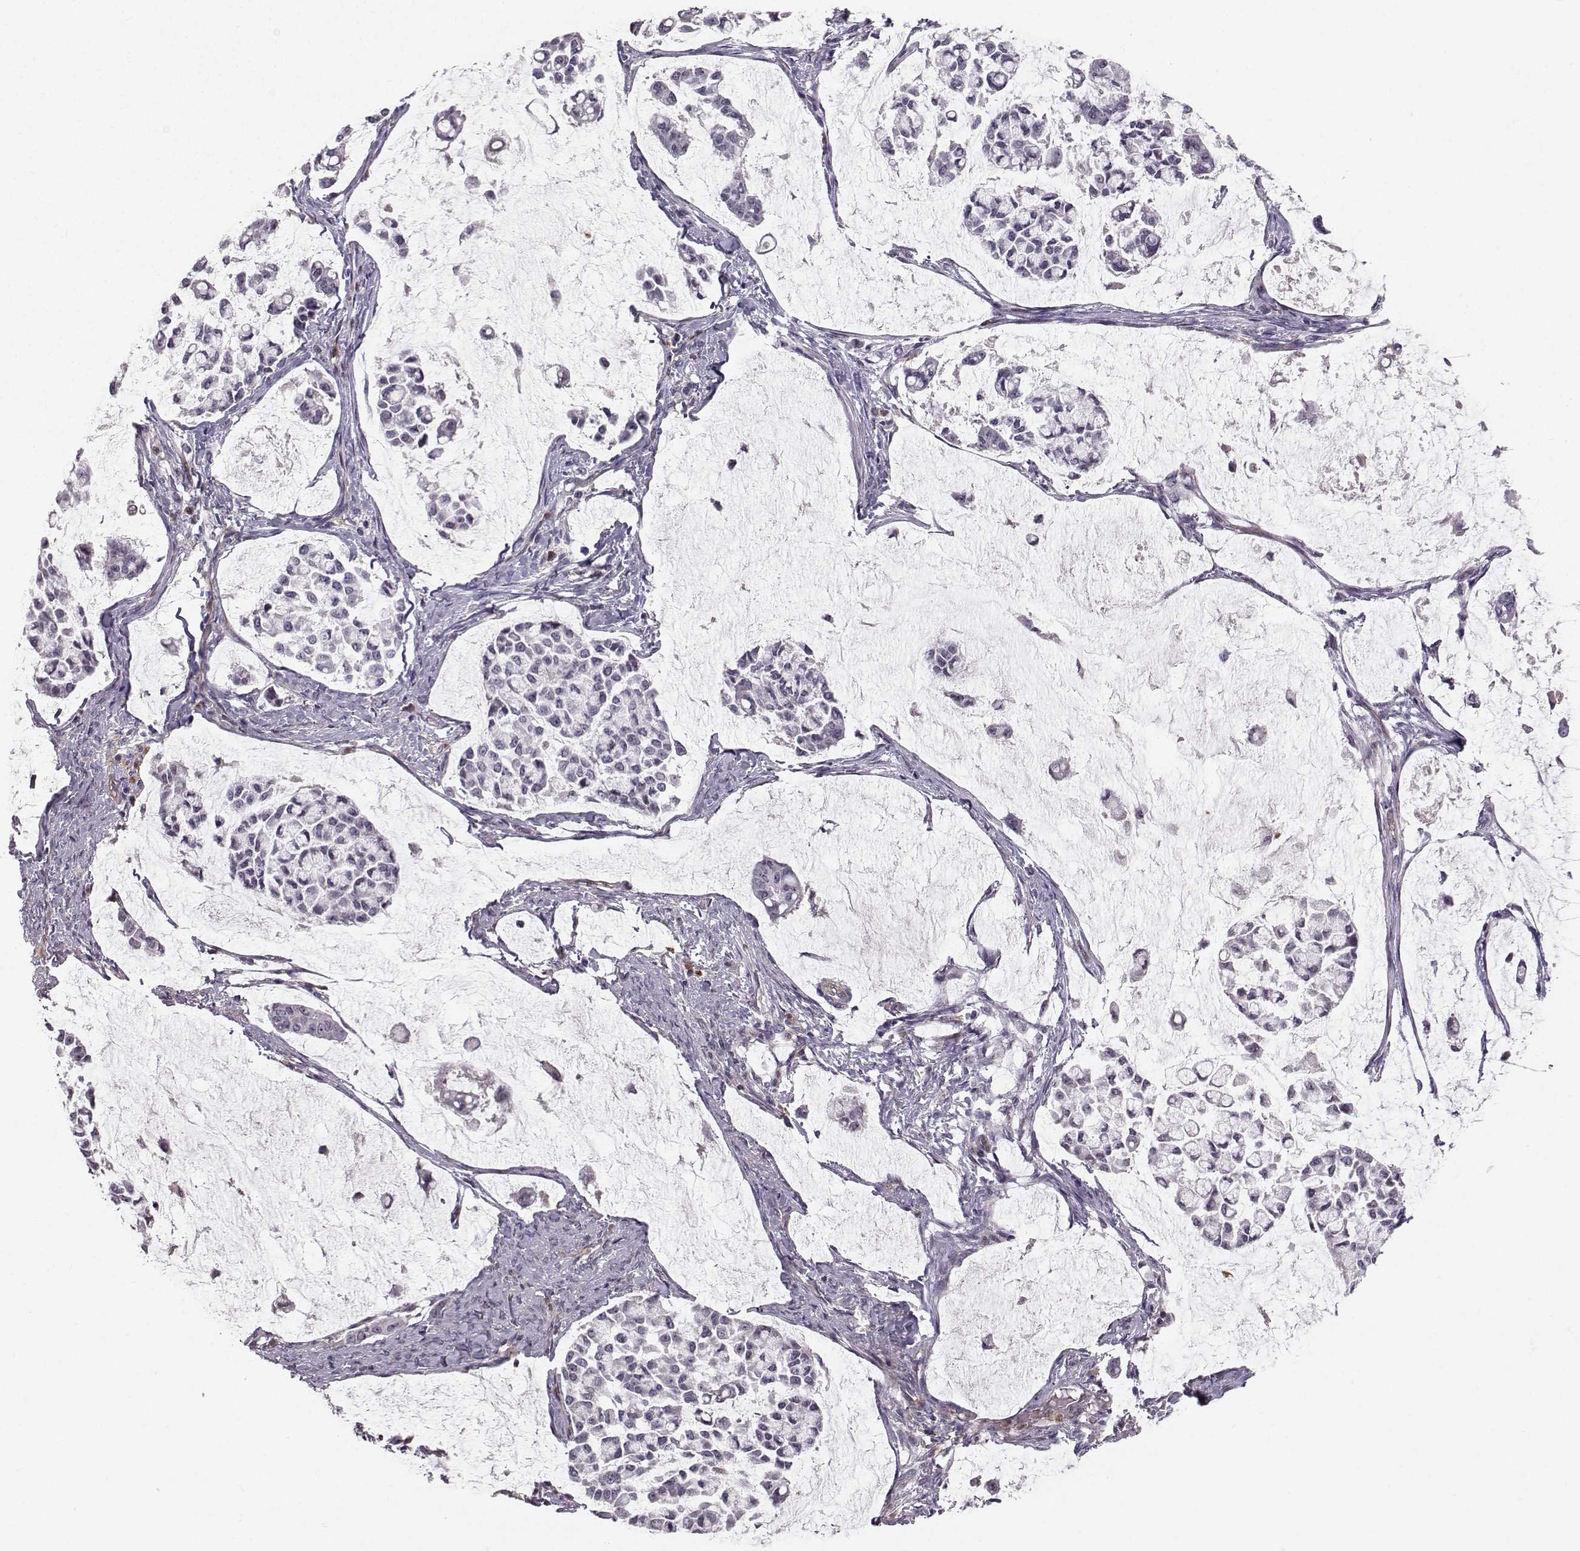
{"staining": {"intensity": "negative", "quantity": "none", "location": "none"}, "tissue": "stomach cancer", "cell_type": "Tumor cells", "image_type": "cancer", "snomed": [{"axis": "morphology", "description": "Adenocarcinoma, NOS"}, {"axis": "topography", "description": "Stomach"}], "caption": "Micrograph shows no protein staining in tumor cells of stomach adenocarcinoma tissue. (Stains: DAB (3,3'-diaminobenzidine) IHC with hematoxylin counter stain, Microscopy: brightfield microscopy at high magnification).", "gene": "OPRD1", "patient": {"sex": "male", "age": 82}}